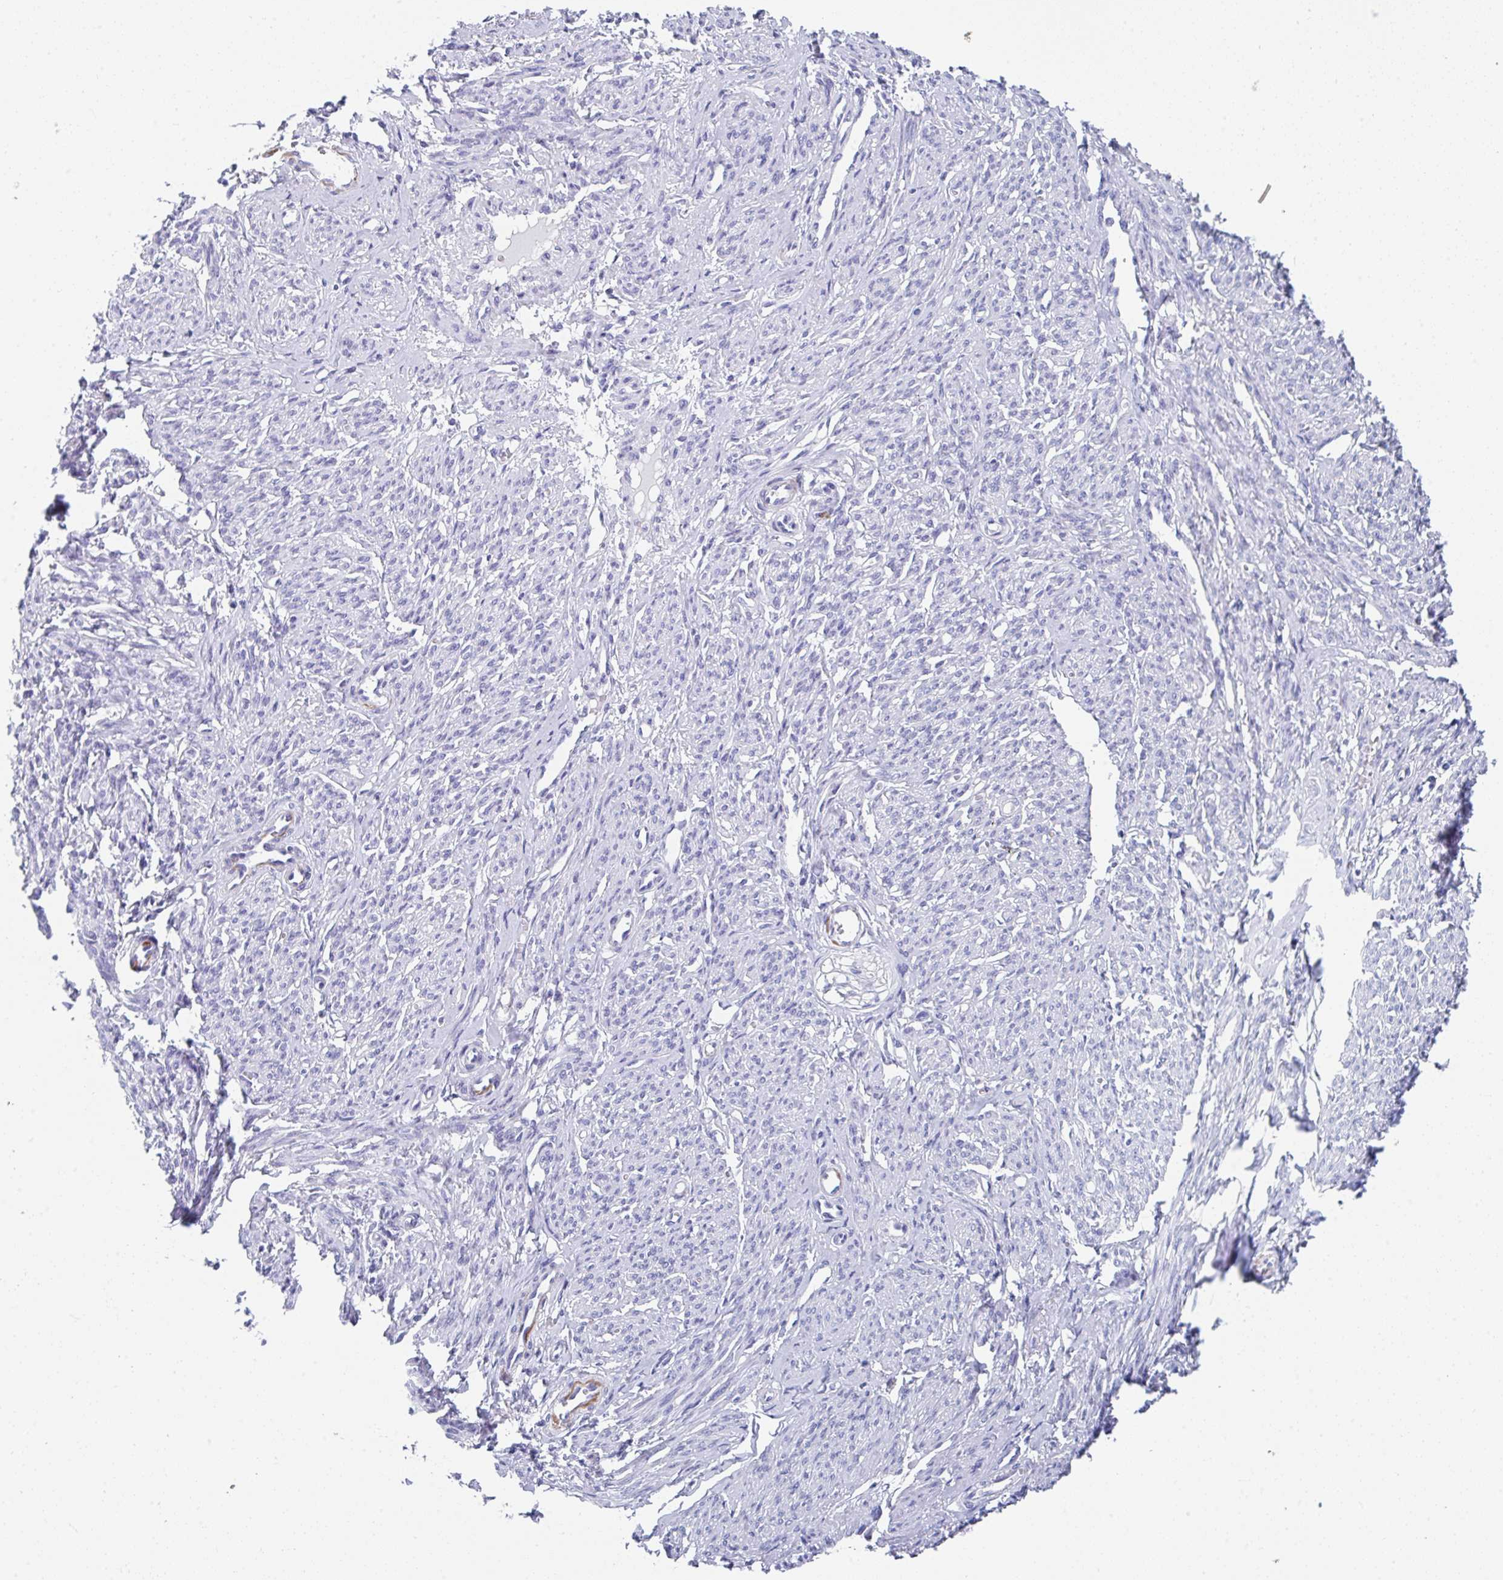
{"staining": {"intensity": "negative", "quantity": "none", "location": "none"}, "tissue": "smooth muscle", "cell_type": "Smooth muscle cells", "image_type": "normal", "snomed": [{"axis": "morphology", "description": "Normal tissue, NOS"}, {"axis": "topography", "description": "Smooth muscle"}], "caption": "This micrograph is of unremarkable smooth muscle stained with immunohistochemistry (IHC) to label a protein in brown with the nuclei are counter-stained blue. There is no expression in smooth muscle cells. (DAB immunohistochemistry visualized using brightfield microscopy, high magnification).", "gene": "TNFRSF8", "patient": {"sex": "female", "age": 65}}